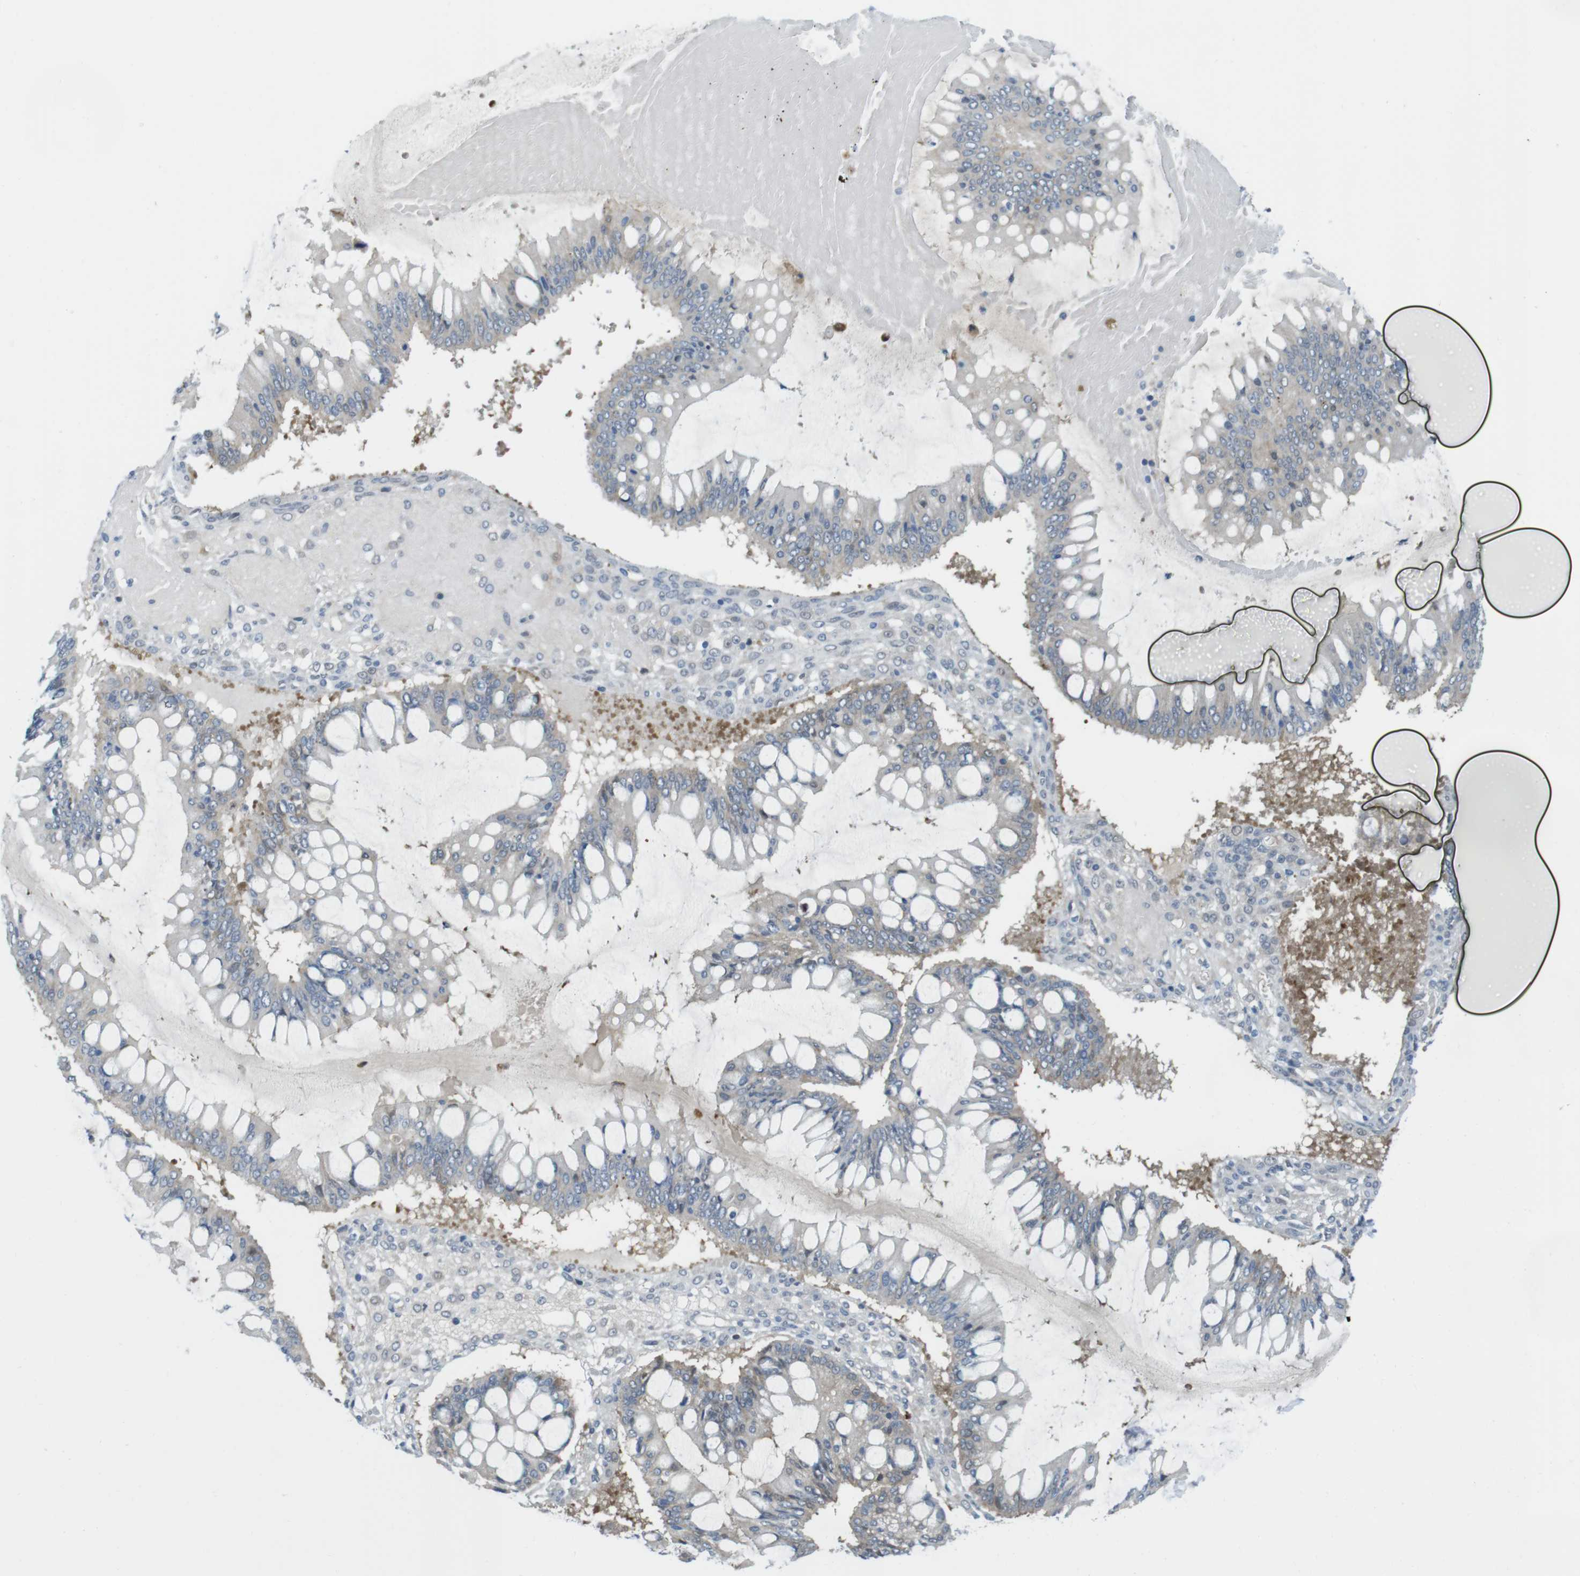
{"staining": {"intensity": "negative", "quantity": "none", "location": "none"}, "tissue": "ovarian cancer", "cell_type": "Tumor cells", "image_type": "cancer", "snomed": [{"axis": "morphology", "description": "Cystadenocarcinoma, mucinous, NOS"}, {"axis": "topography", "description": "Ovary"}], "caption": "Immunohistochemical staining of human mucinous cystadenocarcinoma (ovarian) shows no significant expression in tumor cells. (DAB (3,3'-diaminobenzidine) immunohistochemistry (IHC), high magnification).", "gene": "CASP2", "patient": {"sex": "female", "age": 73}}